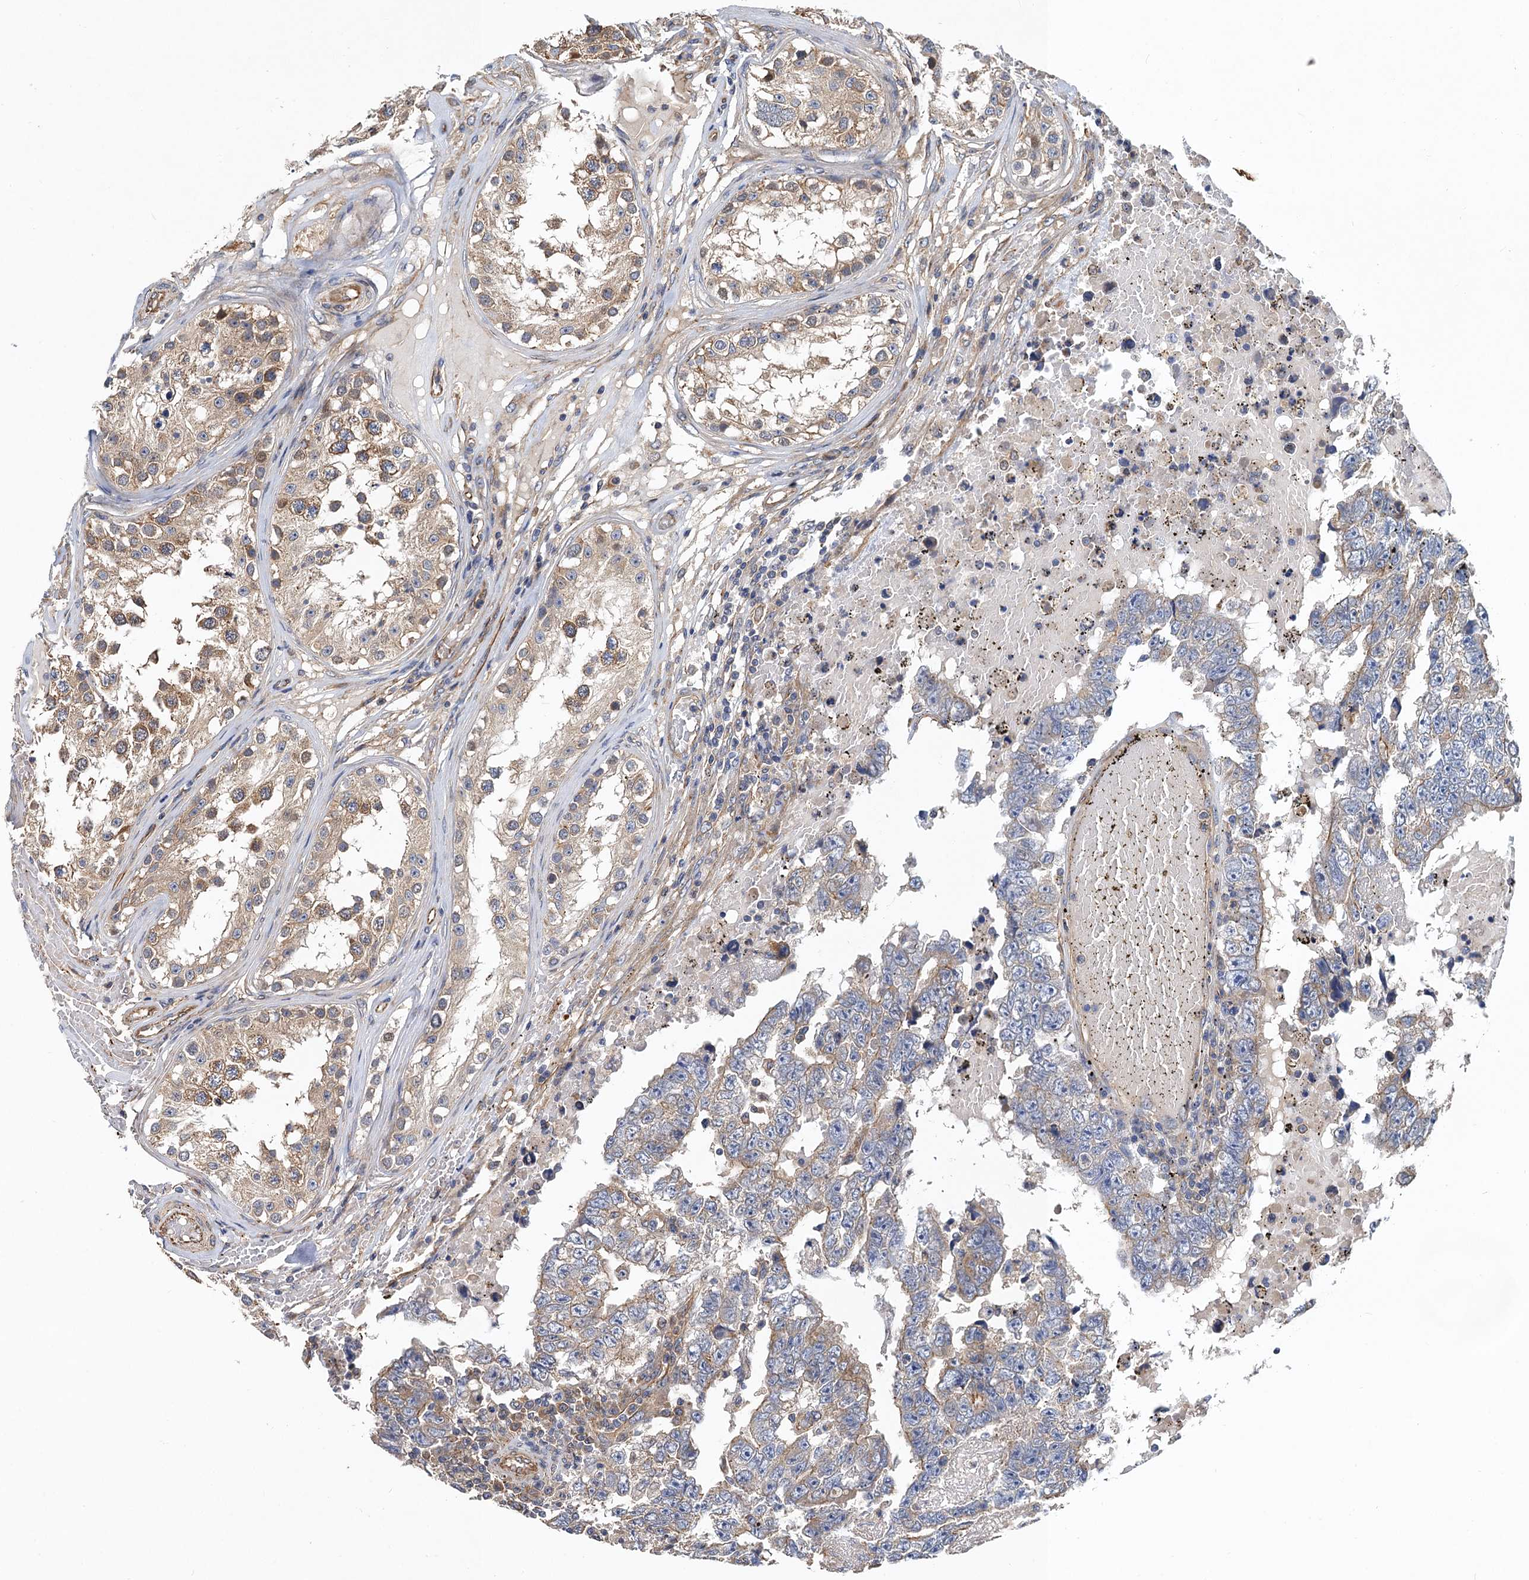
{"staining": {"intensity": "weak", "quantity": "25%-75%", "location": "cytoplasmic/membranous"}, "tissue": "testis cancer", "cell_type": "Tumor cells", "image_type": "cancer", "snomed": [{"axis": "morphology", "description": "Carcinoma, Embryonal, NOS"}, {"axis": "topography", "description": "Testis"}], "caption": "This is a micrograph of immunohistochemistry (IHC) staining of testis embryonal carcinoma, which shows weak expression in the cytoplasmic/membranous of tumor cells.", "gene": "PJA2", "patient": {"sex": "male", "age": 25}}